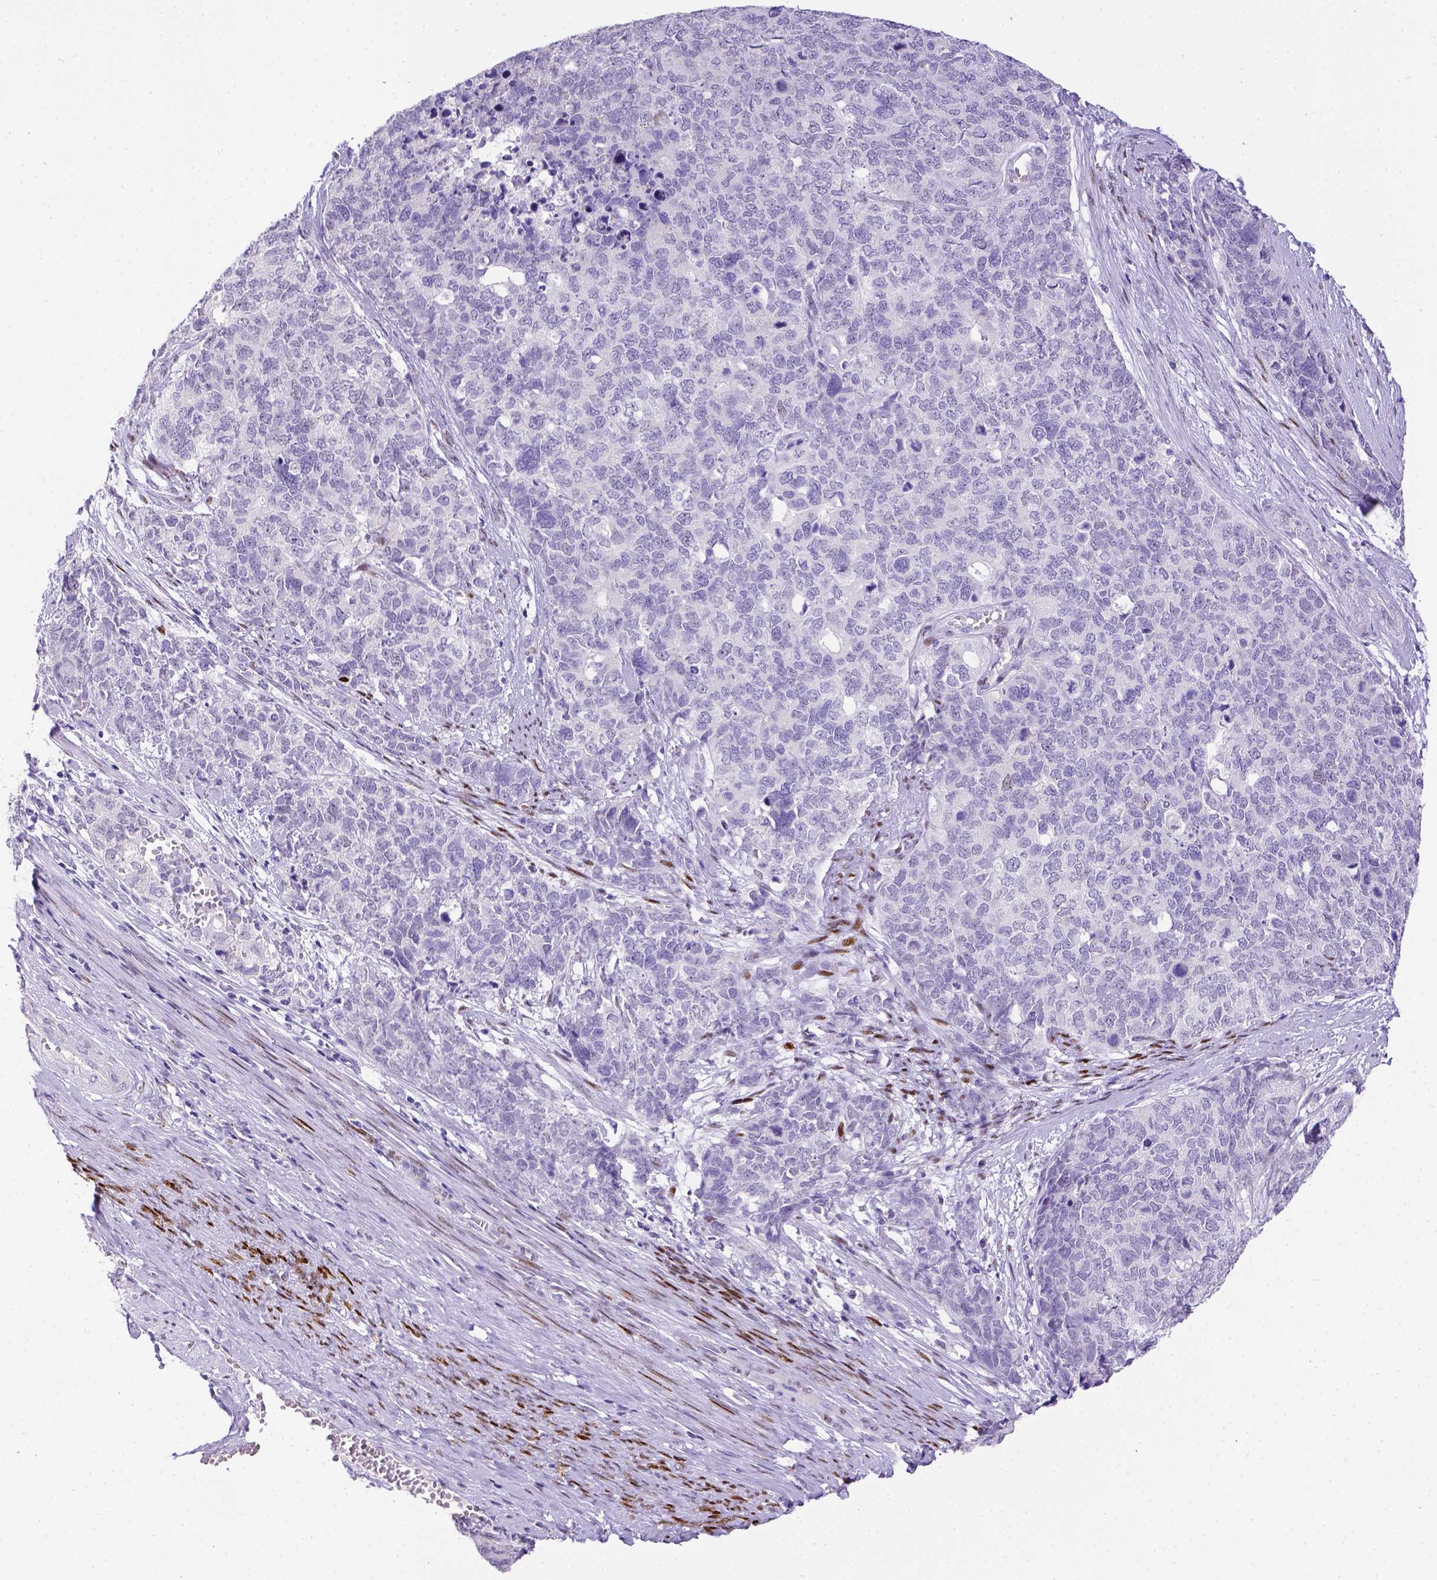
{"staining": {"intensity": "negative", "quantity": "none", "location": "none"}, "tissue": "cervical cancer", "cell_type": "Tumor cells", "image_type": "cancer", "snomed": [{"axis": "morphology", "description": "Squamous cell carcinoma, NOS"}, {"axis": "topography", "description": "Cervix"}], "caption": "There is no significant expression in tumor cells of cervical cancer.", "gene": "ESR1", "patient": {"sex": "female", "age": 63}}